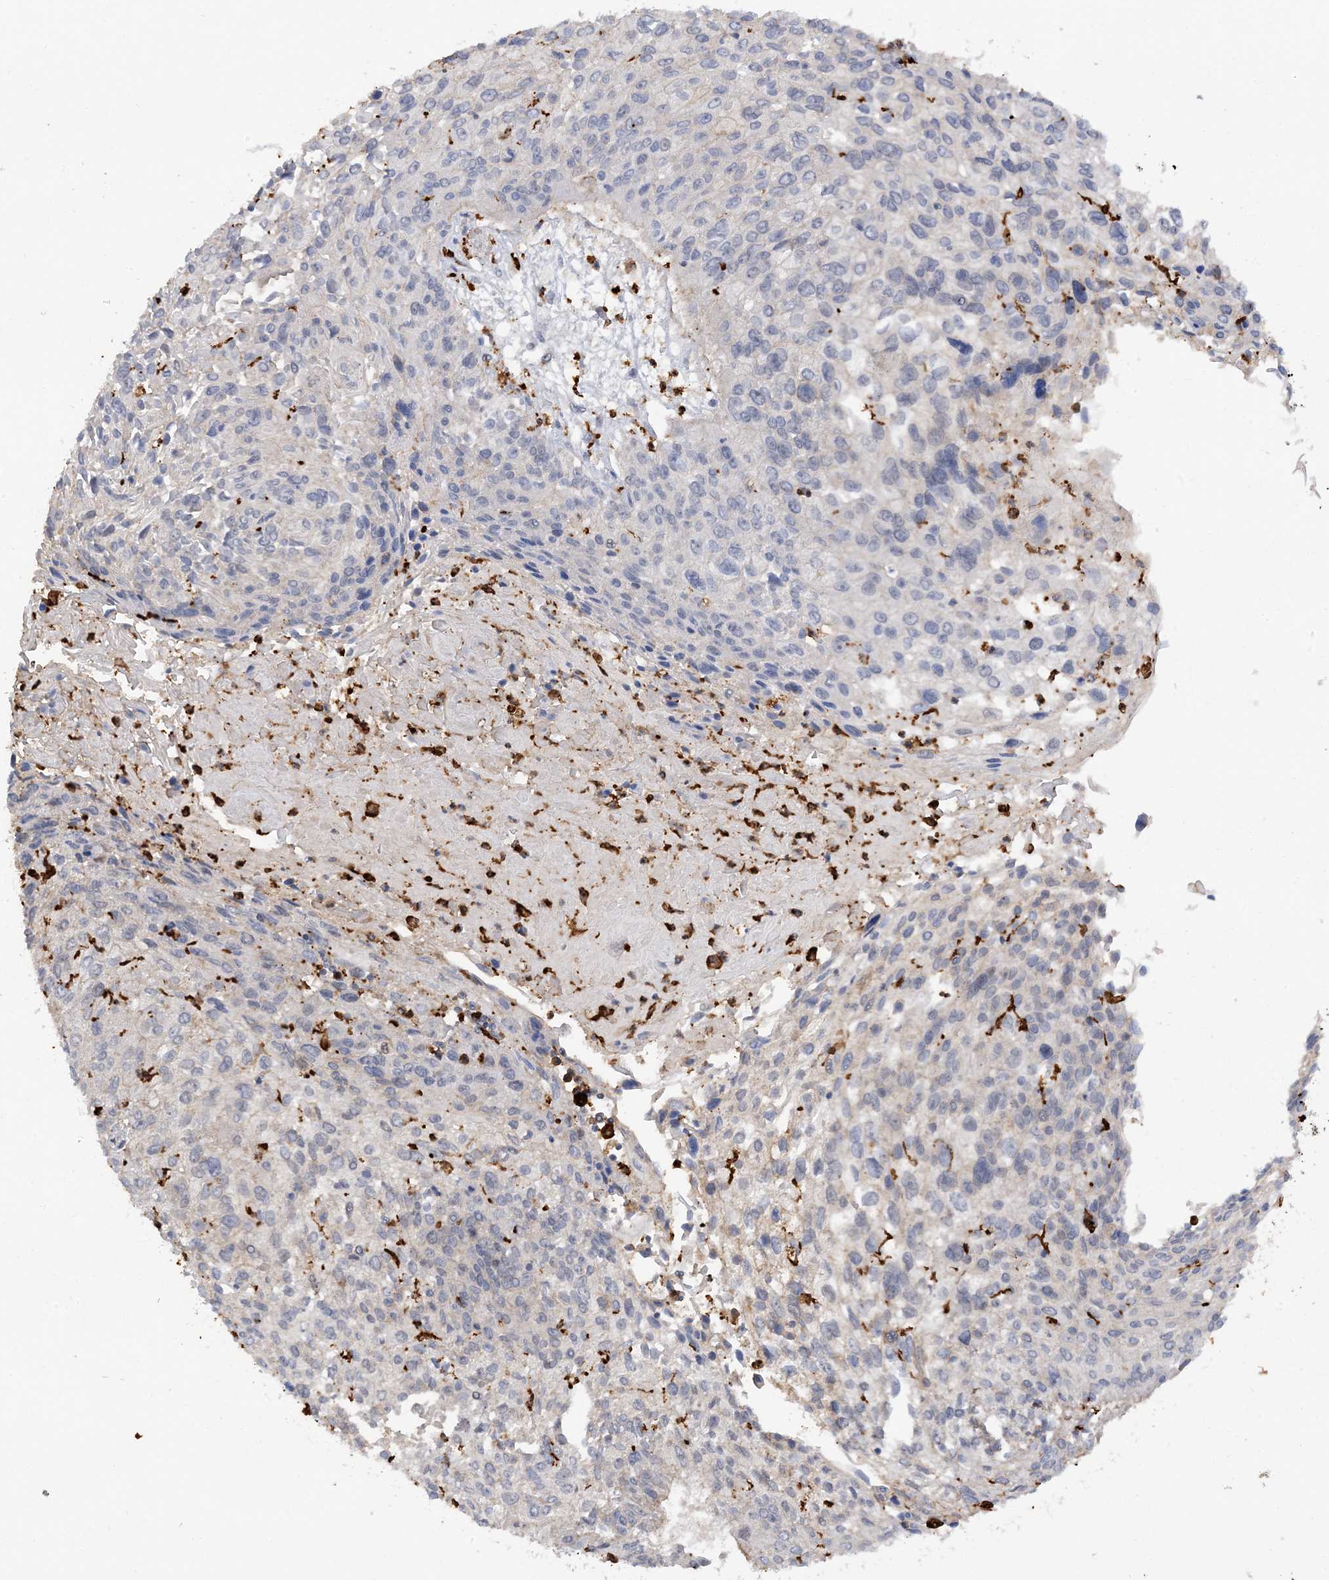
{"staining": {"intensity": "negative", "quantity": "none", "location": "none"}, "tissue": "cervical cancer", "cell_type": "Tumor cells", "image_type": "cancer", "snomed": [{"axis": "morphology", "description": "Squamous cell carcinoma, NOS"}, {"axis": "topography", "description": "Cervix"}], "caption": "Immunohistochemistry (IHC) histopathology image of neoplastic tissue: cervical squamous cell carcinoma stained with DAB (3,3'-diaminobenzidine) displays no significant protein positivity in tumor cells.", "gene": "PHACTR2", "patient": {"sex": "female", "age": 51}}